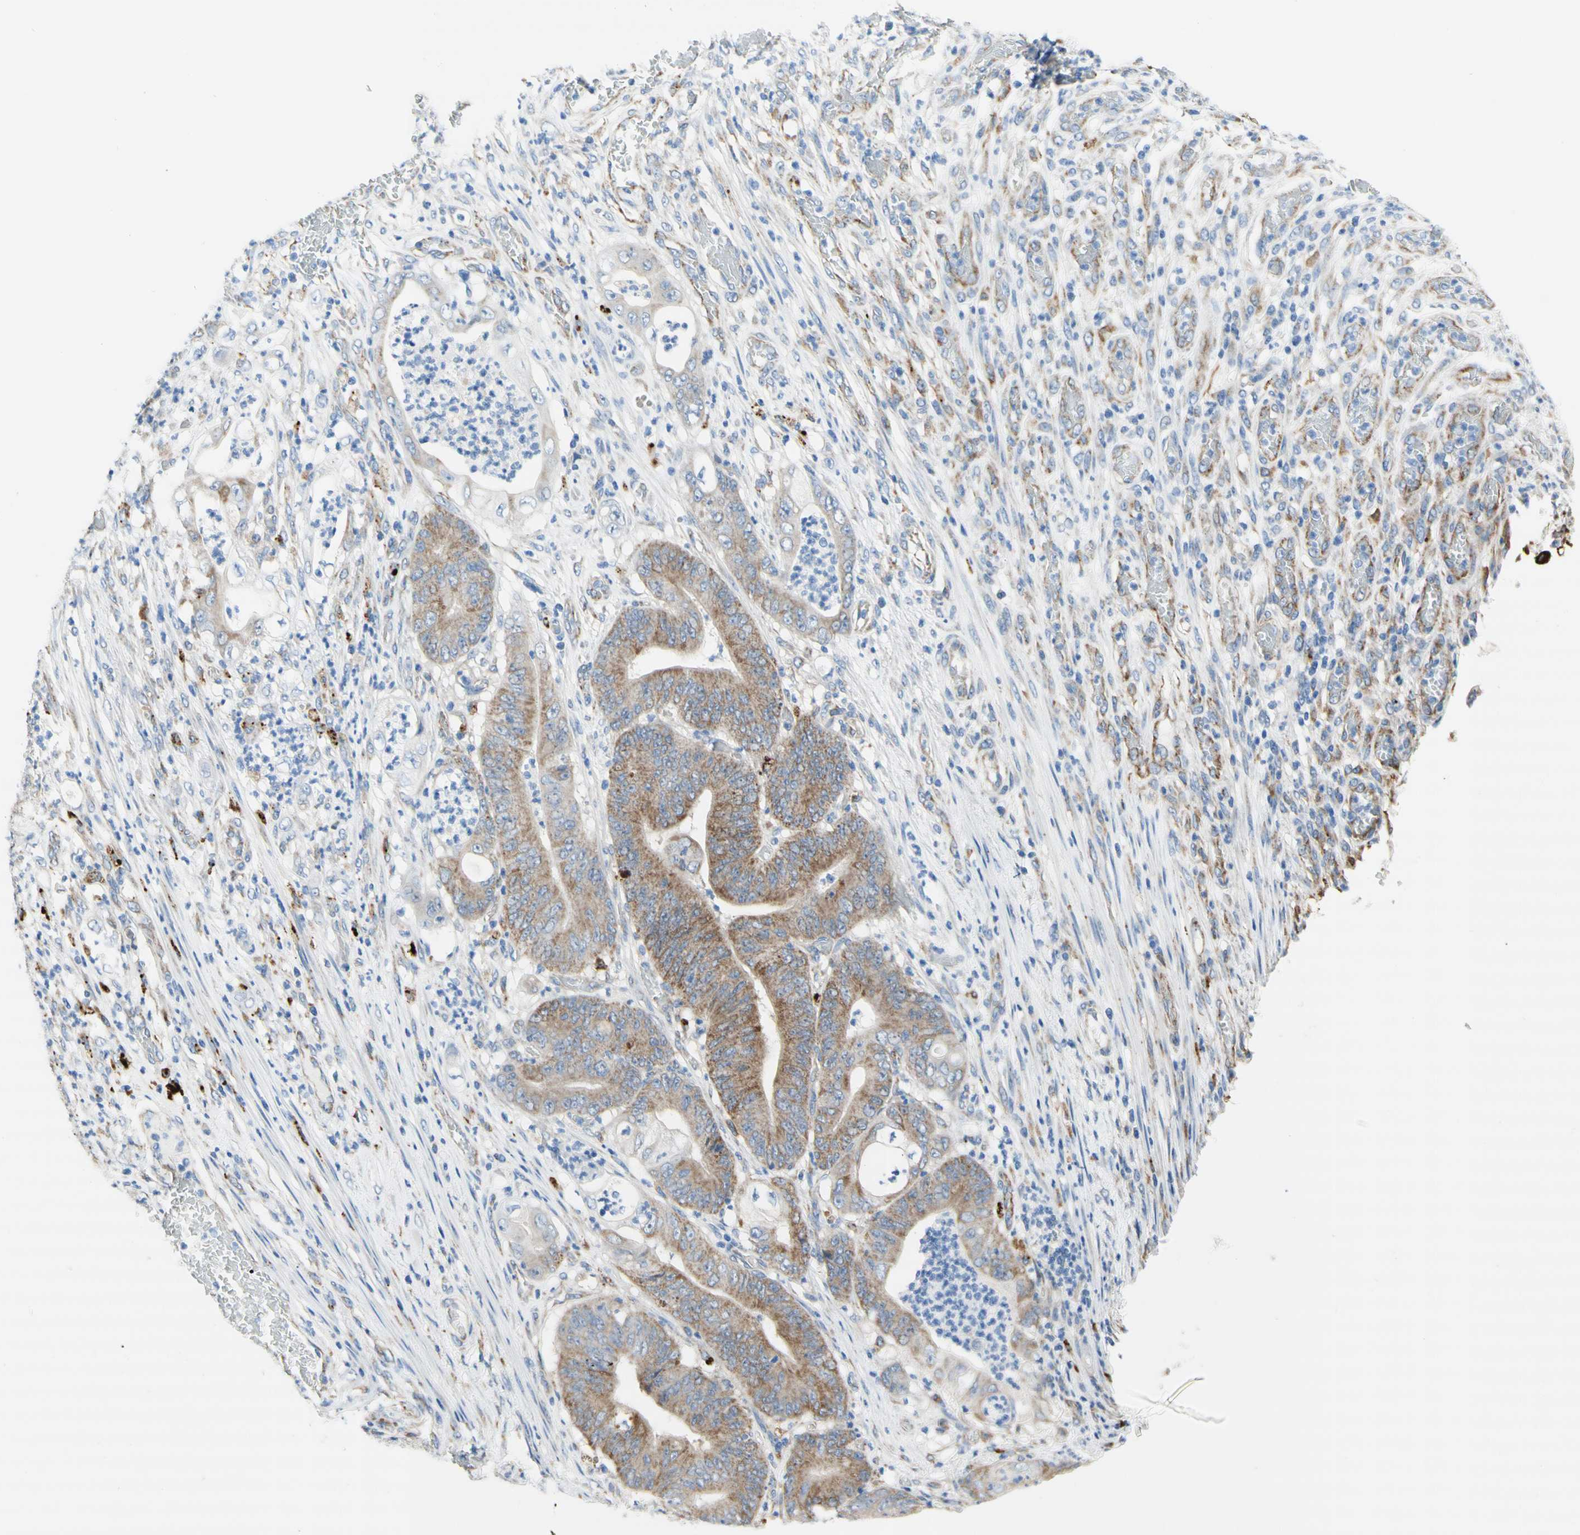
{"staining": {"intensity": "moderate", "quantity": "25%-75%", "location": "cytoplasmic/membranous"}, "tissue": "stomach cancer", "cell_type": "Tumor cells", "image_type": "cancer", "snomed": [{"axis": "morphology", "description": "Adenocarcinoma, NOS"}, {"axis": "topography", "description": "Stomach"}], "caption": "Immunohistochemical staining of stomach cancer (adenocarcinoma) displays moderate cytoplasmic/membranous protein positivity in about 25%-75% of tumor cells.", "gene": "URB2", "patient": {"sex": "female", "age": 73}}